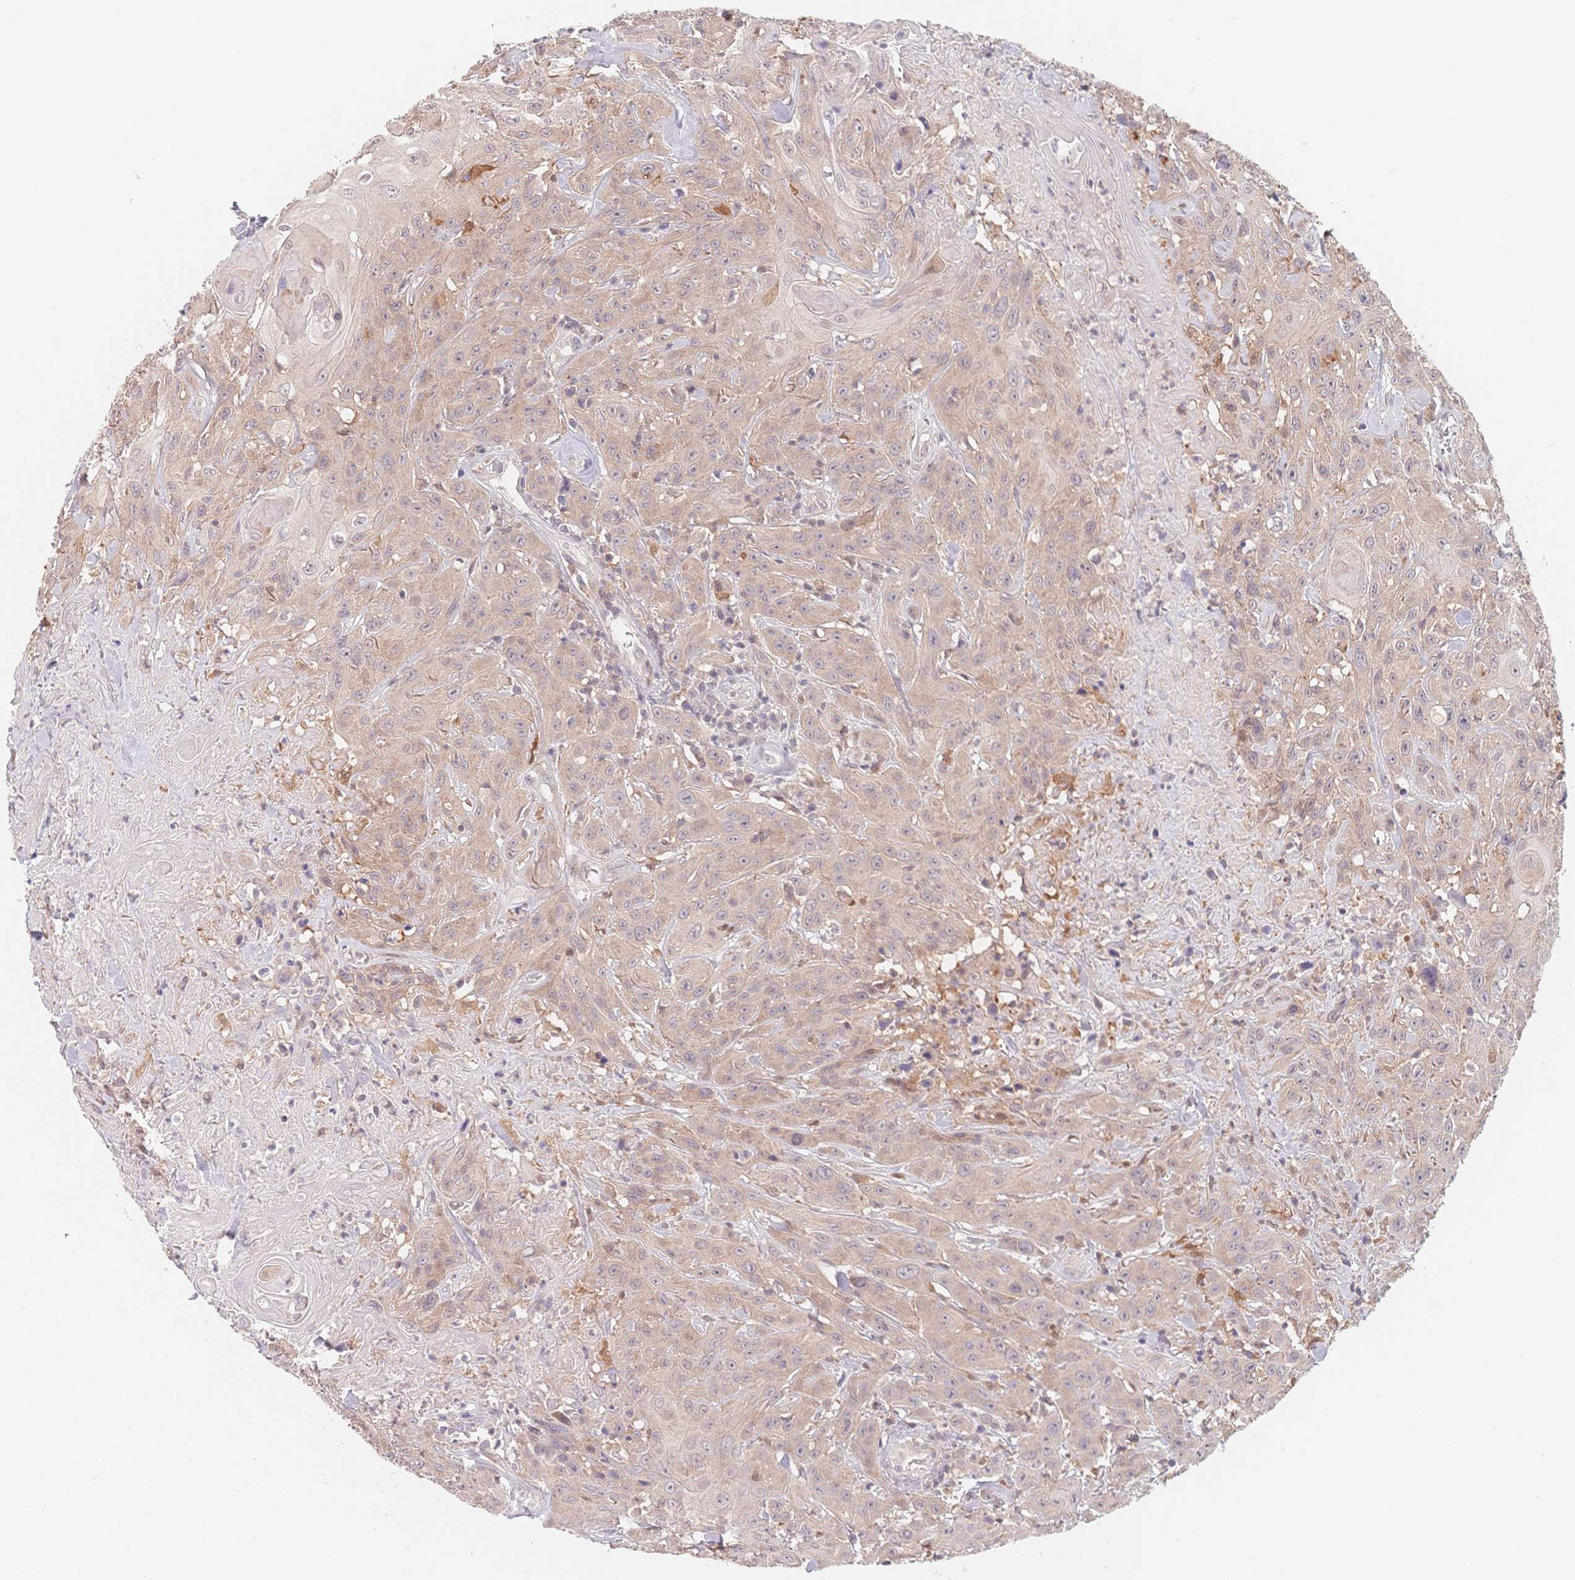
{"staining": {"intensity": "weak", "quantity": "<25%", "location": "cytoplasmic/membranous"}, "tissue": "head and neck cancer", "cell_type": "Tumor cells", "image_type": "cancer", "snomed": [{"axis": "morphology", "description": "Squamous cell carcinoma, NOS"}, {"axis": "topography", "description": "Skin"}, {"axis": "topography", "description": "Head-Neck"}], "caption": "Immunohistochemistry (IHC) image of head and neck squamous cell carcinoma stained for a protein (brown), which reveals no staining in tumor cells.", "gene": "C12orf75", "patient": {"sex": "male", "age": 80}}